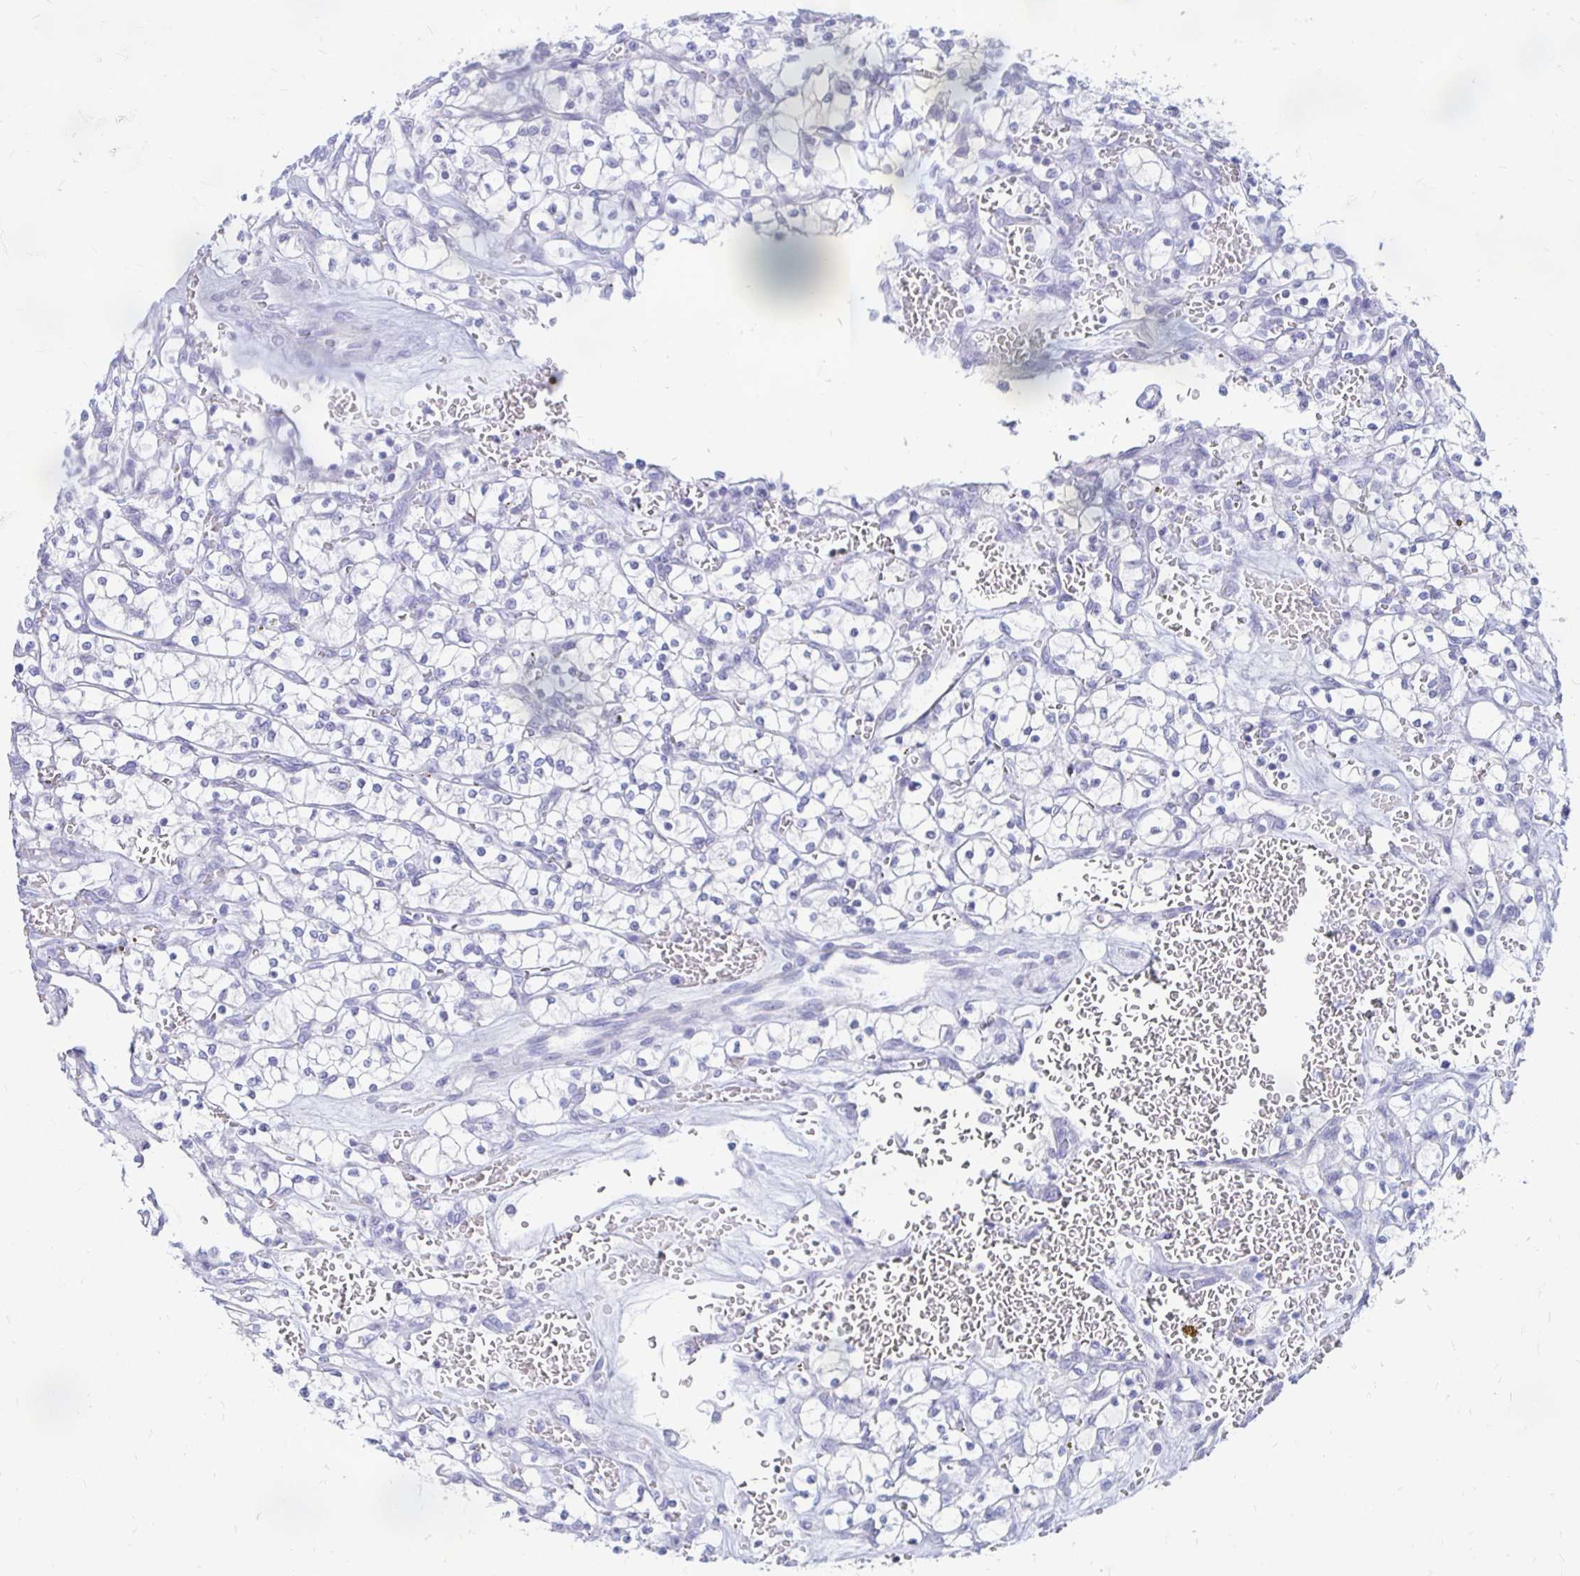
{"staining": {"intensity": "negative", "quantity": "none", "location": "none"}, "tissue": "renal cancer", "cell_type": "Tumor cells", "image_type": "cancer", "snomed": [{"axis": "morphology", "description": "Adenocarcinoma, NOS"}, {"axis": "topography", "description": "Kidney"}], "caption": "Image shows no significant protein positivity in tumor cells of adenocarcinoma (renal). The staining was performed using DAB (3,3'-diaminobenzidine) to visualize the protein expression in brown, while the nuclei were stained in blue with hematoxylin (Magnification: 20x).", "gene": "PEG10", "patient": {"sex": "female", "age": 64}}